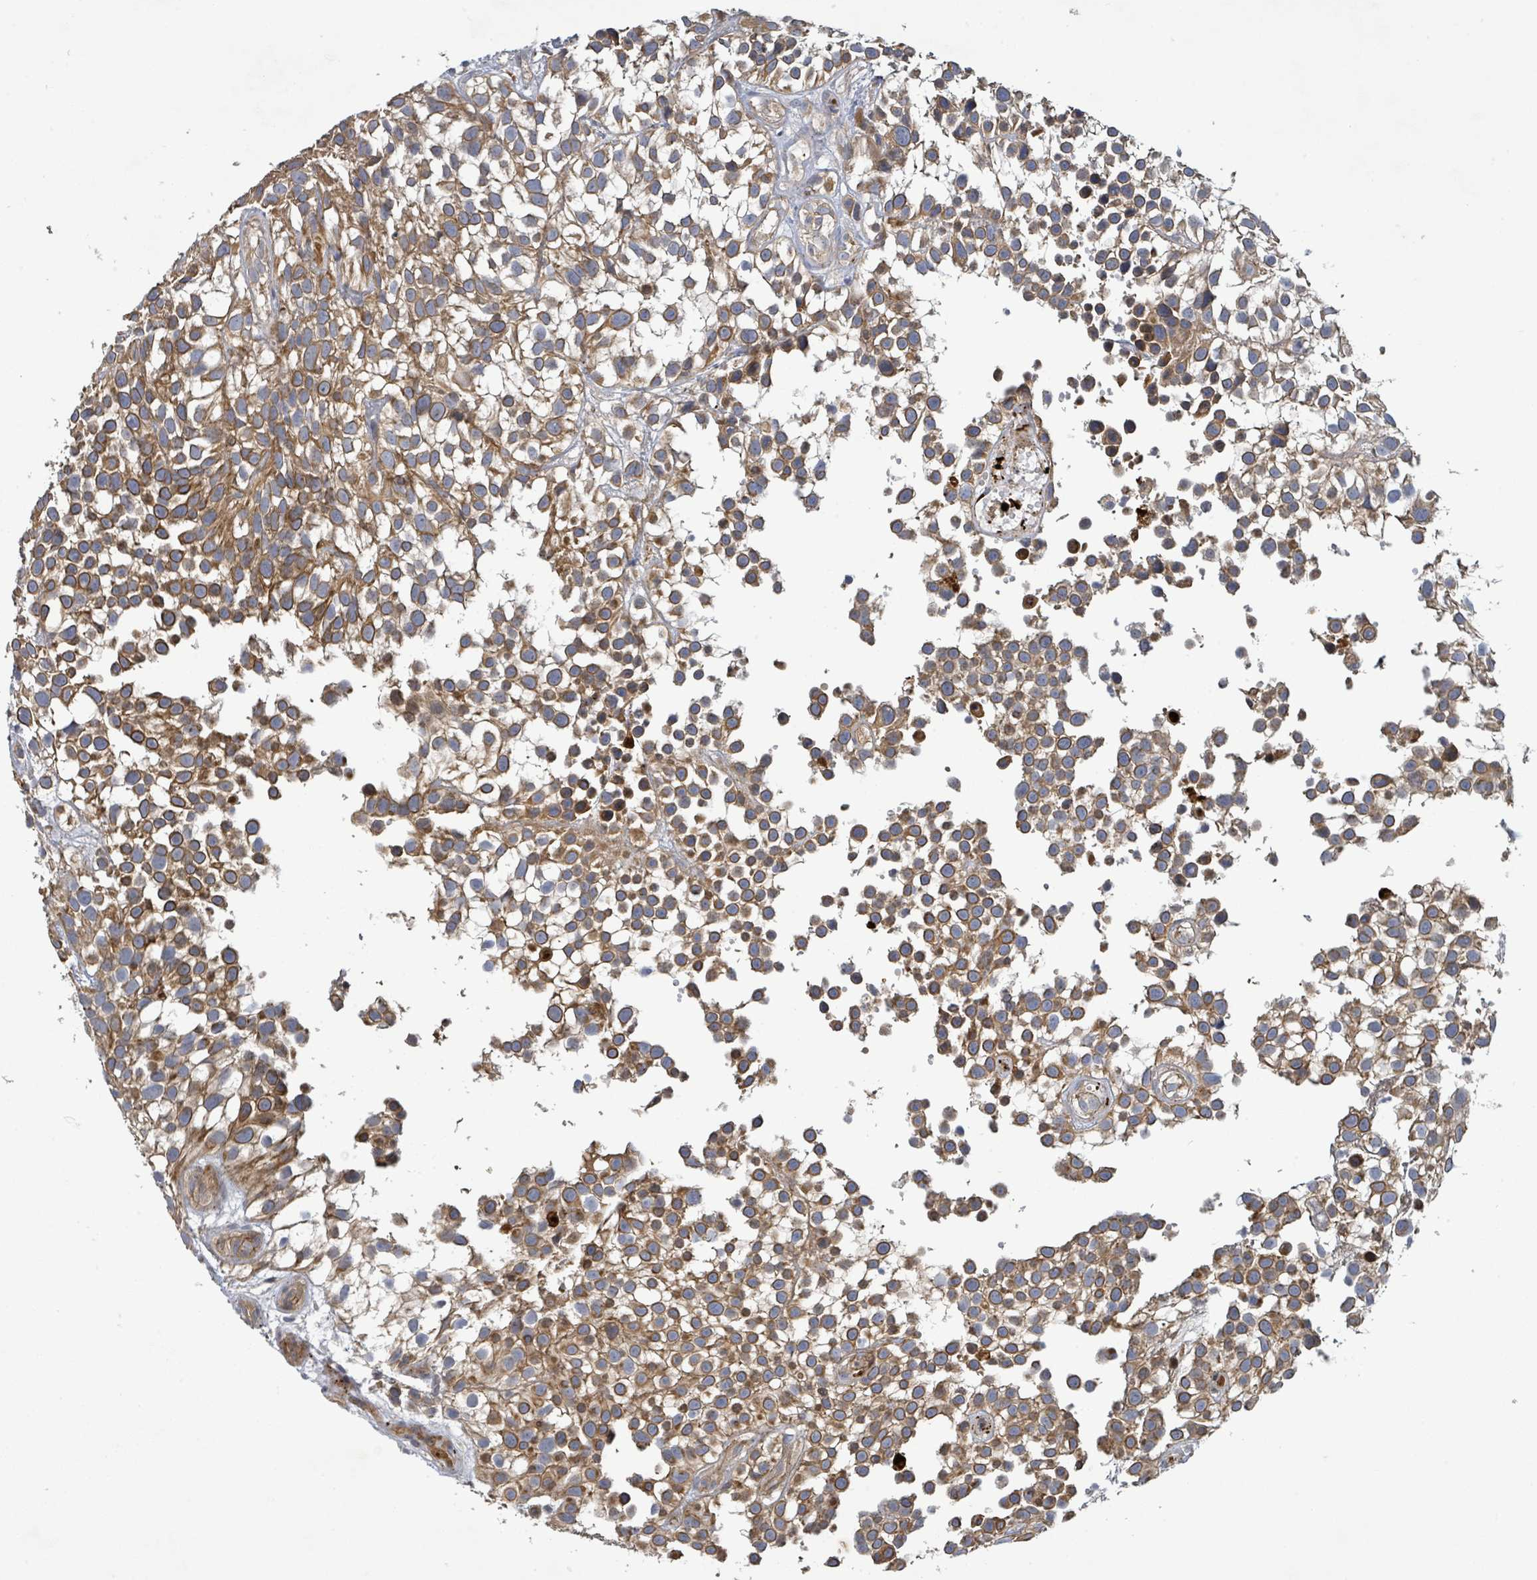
{"staining": {"intensity": "moderate", "quantity": ">75%", "location": "cytoplasmic/membranous"}, "tissue": "urothelial cancer", "cell_type": "Tumor cells", "image_type": "cancer", "snomed": [{"axis": "morphology", "description": "Urothelial carcinoma, High grade"}, {"axis": "topography", "description": "Urinary bladder"}], "caption": "A medium amount of moderate cytoplasmic/membranous staining is seen in approximately >75% of tumor cells in high-grade urothelial carcinoma tissue.", "gene": "STARD4", "patient": {"sex": "male", "age": 56}}